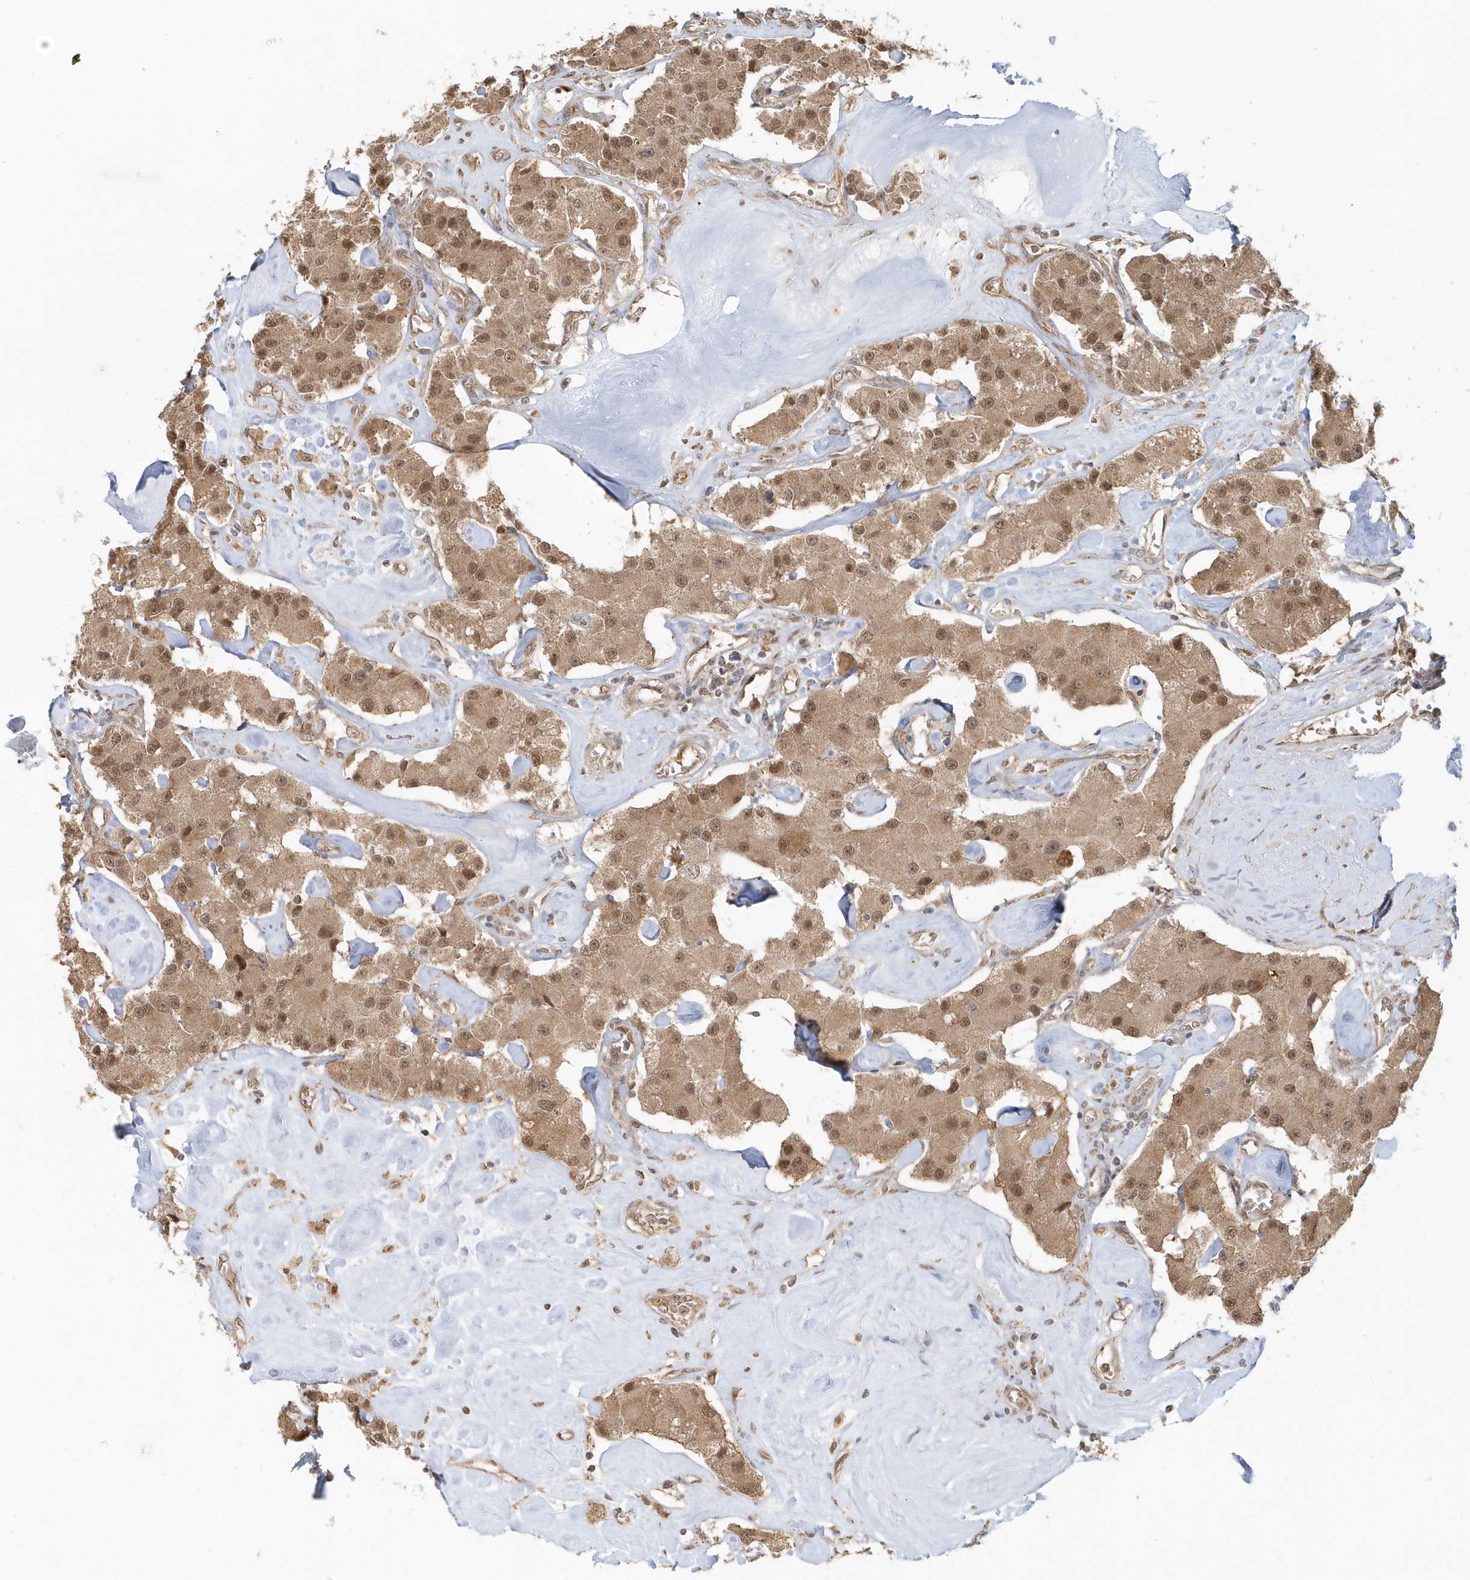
{"staining": {"intensity": "moderate", "quantity": ">75%", "location": "cytoplasmic/membranous,nuclear"}, "tissue": "carcinoid", "cell_type": "Tumor cells", "image_type": "cancer", "snomed": [{"axis": "morphology", "description": "Carcinoid, malignant, NOS"}, {"axis": "topography", "description": "Pancreas"}], "caption": "Immunohistochemical staining of human carcinoid exhibits medium levels of moderate cytoplasmic/membranous and nuclear protein staining in about >75% of tumor cells. The protein of interest is stained brown, and the nuclei are stained in blue (DAB IHC with brightfield microscopy, high magnification).", "gene": "PSMD6", "patient": {"sex": "male", "age": 41}}